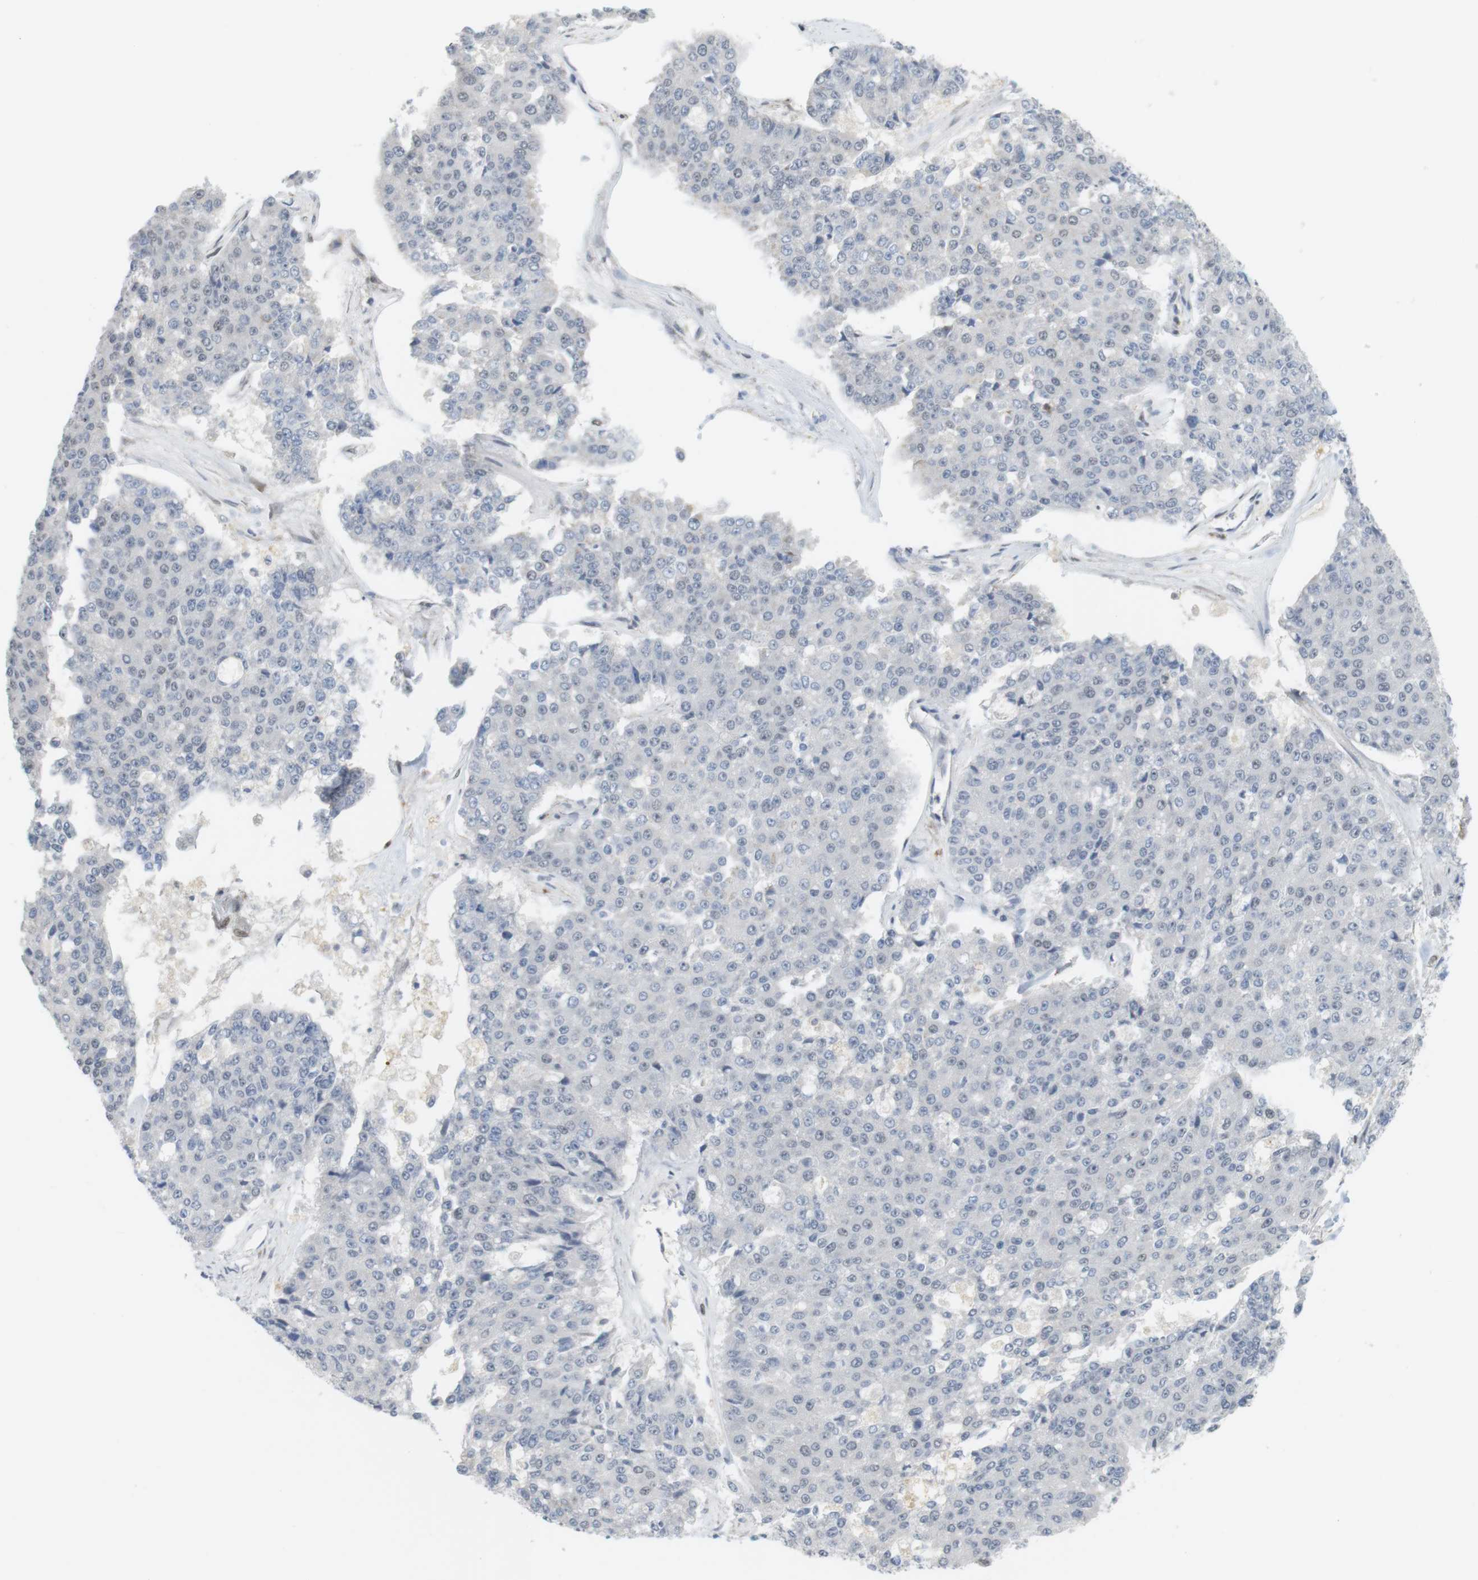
{"staining": {"intensity": "negative", "quantity": "none", "location": "none"}, "tissue": "pancreatic cancer", "cell_type": "Tumor cells", "image_type": "cancer", "snomed": [{"axis": "morphology", "description": "Adenocarcinoma, NOS"}, {"axis": "topography", "description": "Pancreas"}], "caption": "The IHC micrograph has no significant expression in tumor cells of pancreatic cancer (adenocarcinoma) tissue. (Stains: DAB (3,3'-diaminobenzidine) immunohistochemistry (IHC) with hematoxylin counter stain, Microscopy: brightfield microscopy at high magnification).", "gene": "BRD4", "patient": {"sex": "male", "age": 50}}